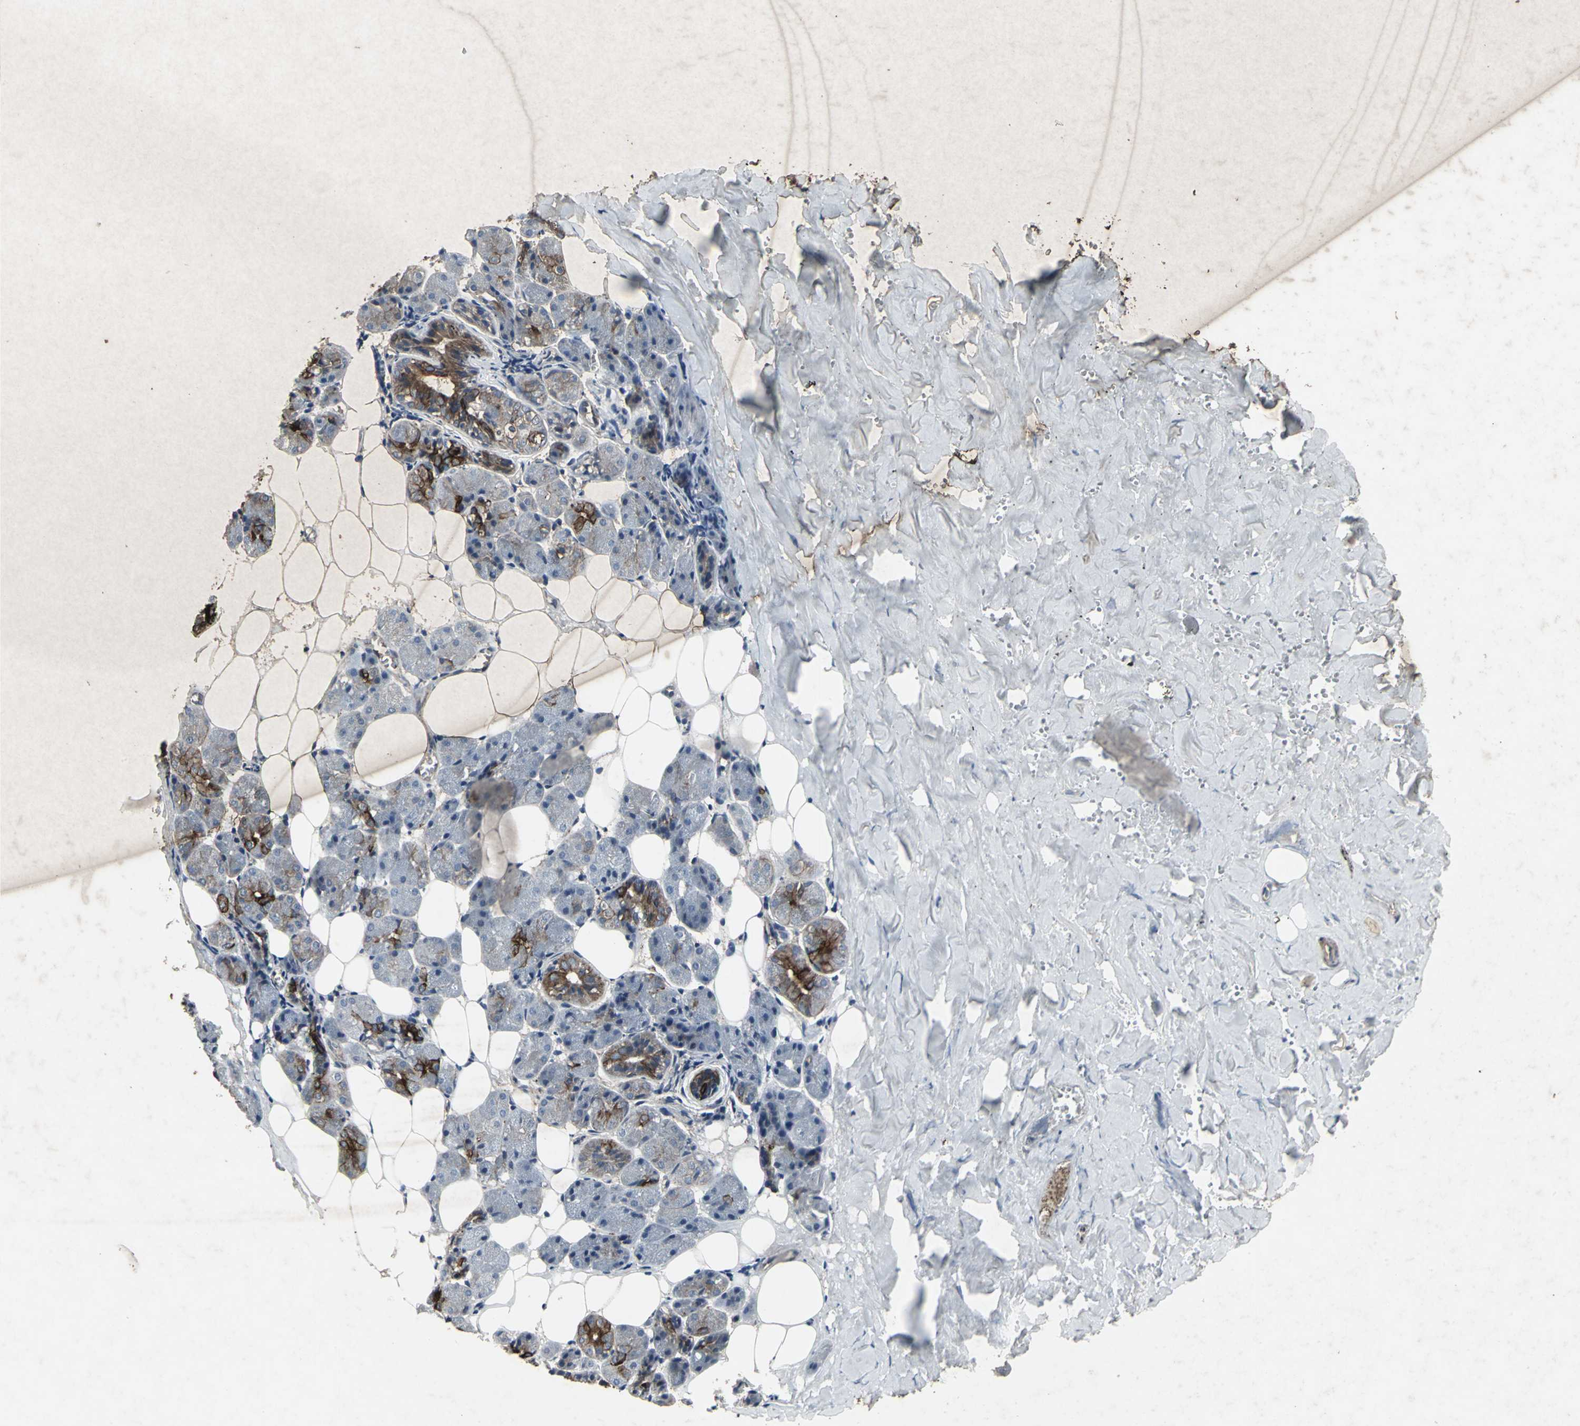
{"staining": {"intensity": "strong", "quantity": "25%-75%", "location": "cytoplasmic/membranous"}, "tissue": "salivary gland", "cell_type": "Glandular cells", "image_type": "normal", "snomed": [{"axis": "morphology", "description": "Normal tissue, NOS"}, {"axis": "morphology", "description": "Adenoma, NOS"}, {"axis": "topography", "description": "Salivary gland"}], "caption": "This is a photomicrograph of immunohistochemistry (IHC) staining of benign salivary gland, which shows strong staining in the cytoplasmic/membranous of glandular cells.", "gene": "CCR9", "patient": {"sex": "female", "age": 32}}